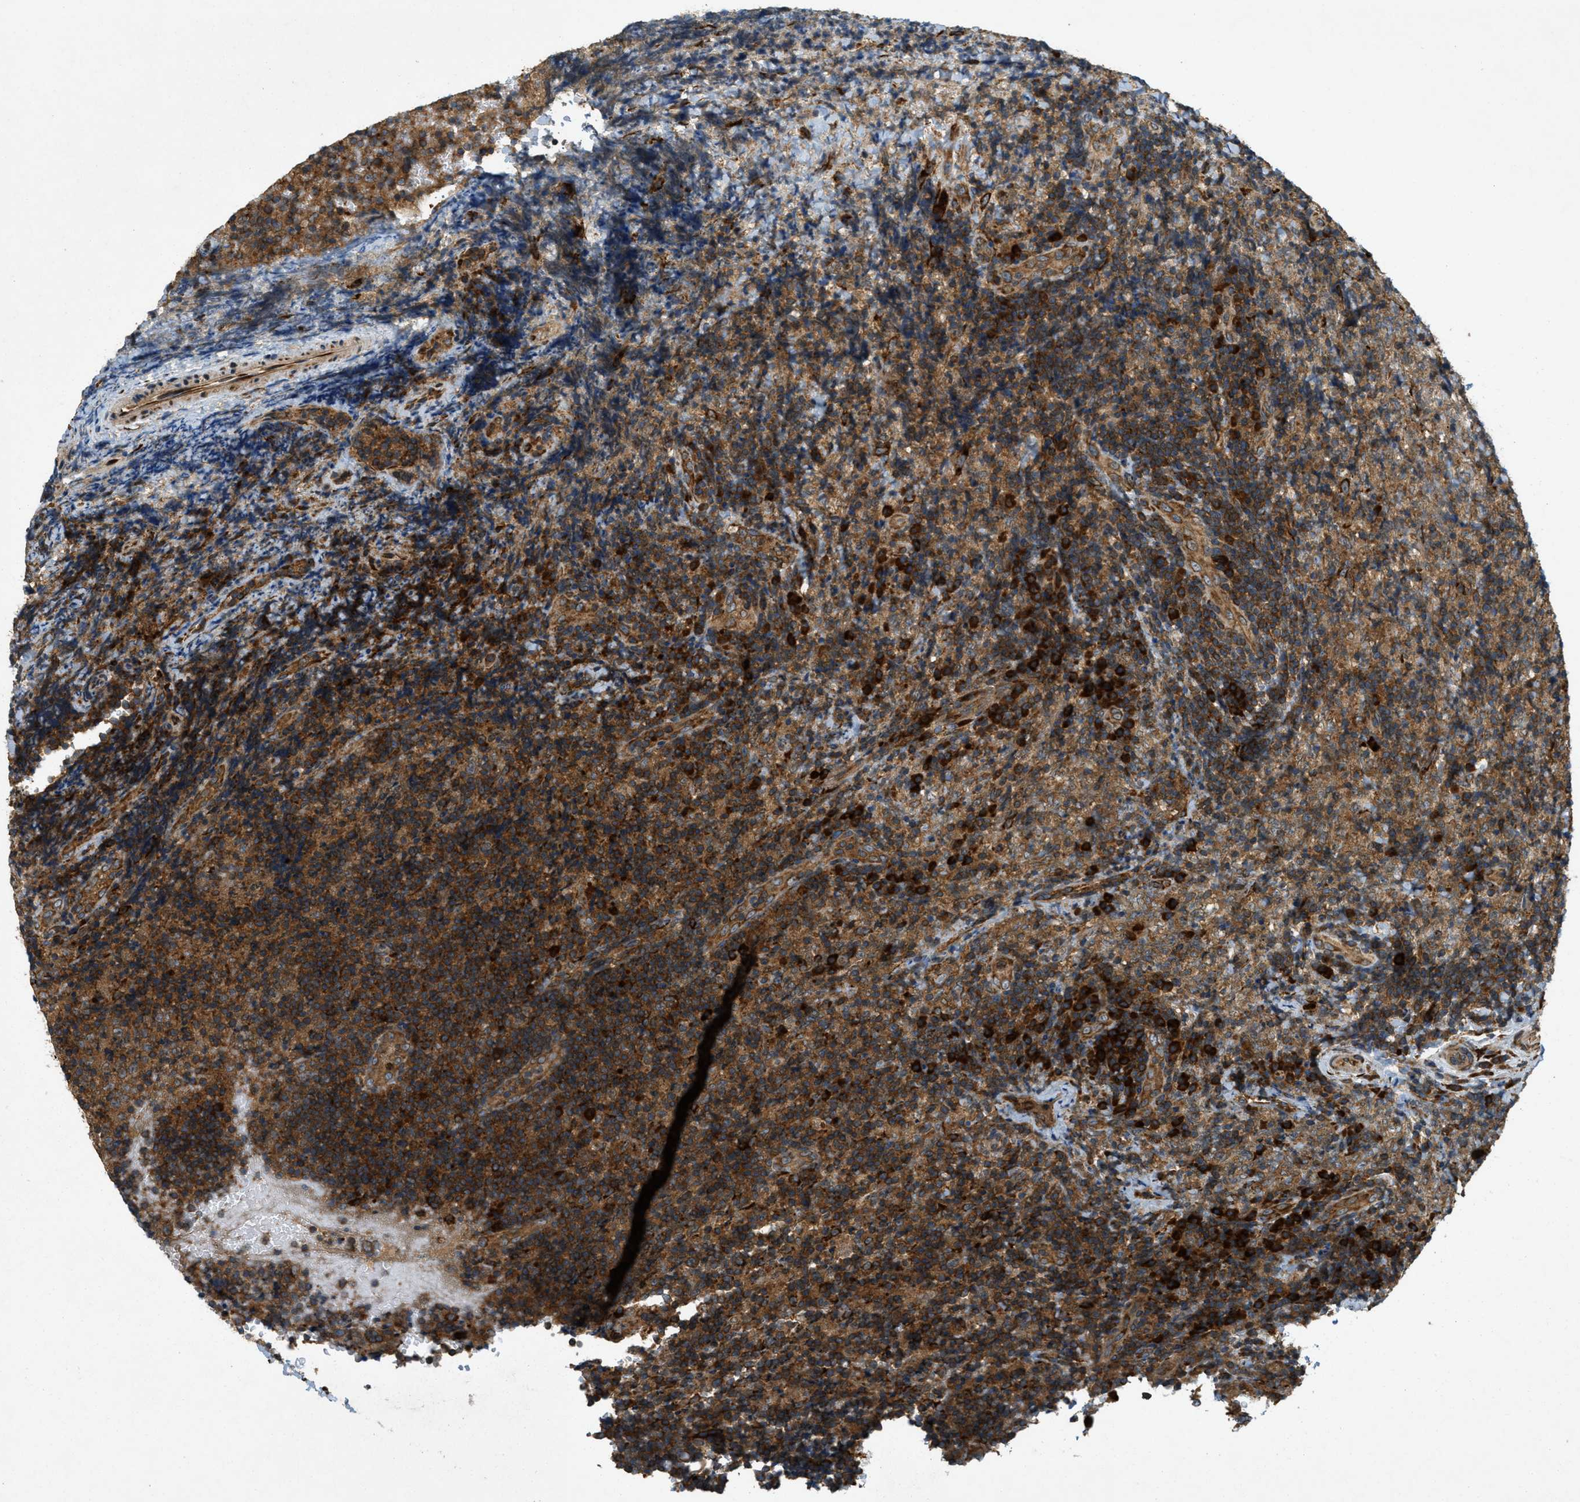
{"staining": {"intensity": "strong", "quantity": ">75%", "location": "cytoplasmic/membranous"}, "tissue": "lymphoma", "cell_type": "Tumor cells", "image_type": "cancer", "snomed": [{"axis": "morphology", "description": "Malignant lymphoma, non-Hodgkin's type, High grade"}, {"axis": "topography", "description": "Tonsil"}], "caption": "High-grade malignant lymphoma, non-Hodgkin's type tissue shows strong cytoplasmic/membranous staining in about >75% of tumor cells The protein is stained brown, and the nuclei are stained in blue (DAB (3,3'-diaminobenzidine) IHC with brightfield microscopy, high magnification).", "gene": "PCDH18", "patient": {"sex": "female", "age": 36}}